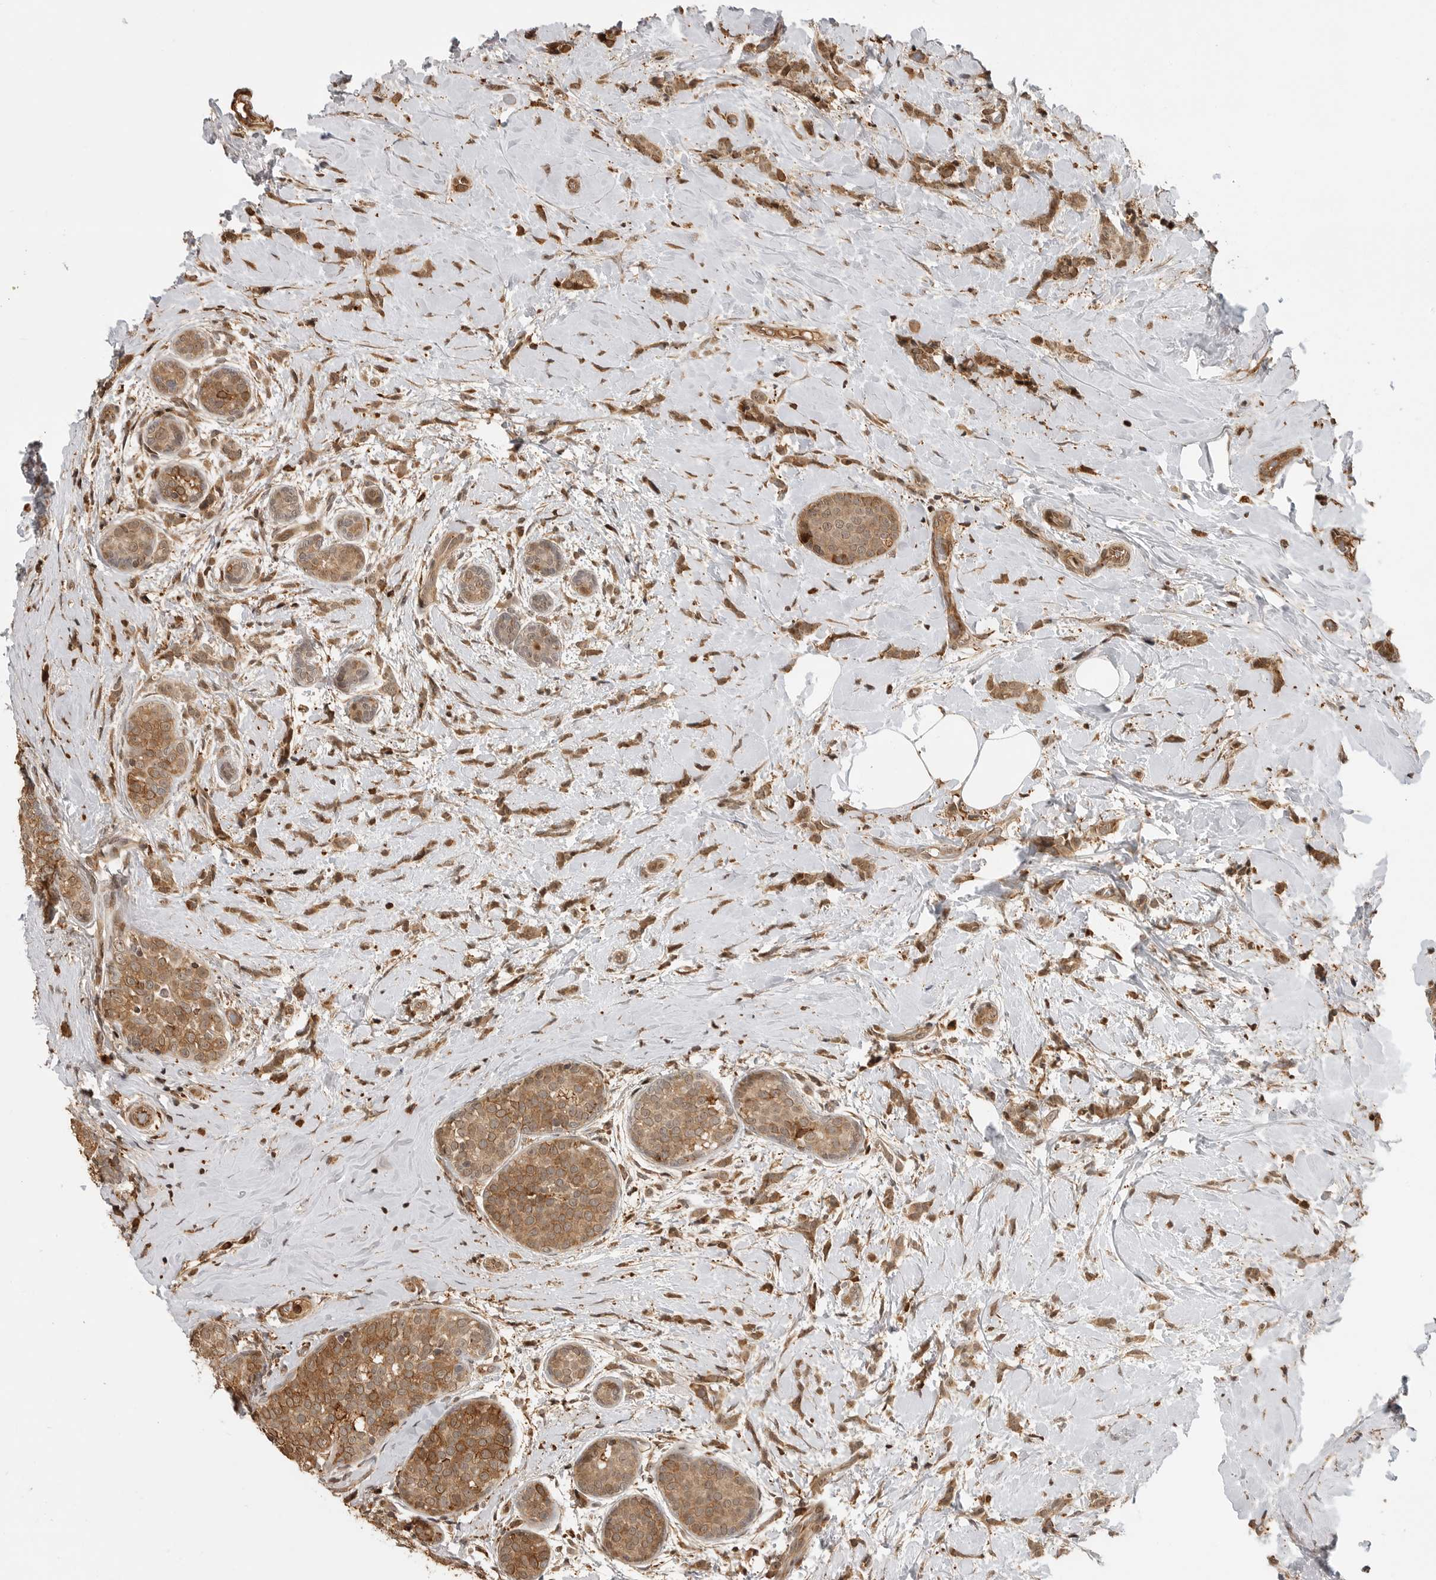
{"staining": {"intensity": "moderate", "quantity": ">75%", "location": "cytoplasmic/membranous,nuclear"}, "tissue": "breast cancer", "cell_type": "Tumor cells", "image_type": "cancer", "snomed": [{"axis": "morphology", "description": "Lobular carcinoma, in situ"}, {"axis": "morphology", "description": "Lobular carcinoma"}, {"axis": "topography", "description": "Breast"}], "caption": "Moderate cytoplasmic/membranous and nuclear expression for a protein is appreciated in about >75% of tumor cells of breast lobular carcinoma in situ using immunohistochemistry (IHC).", "gene": "BMP2K", "patient": {"sex": "female", "age": 41}}